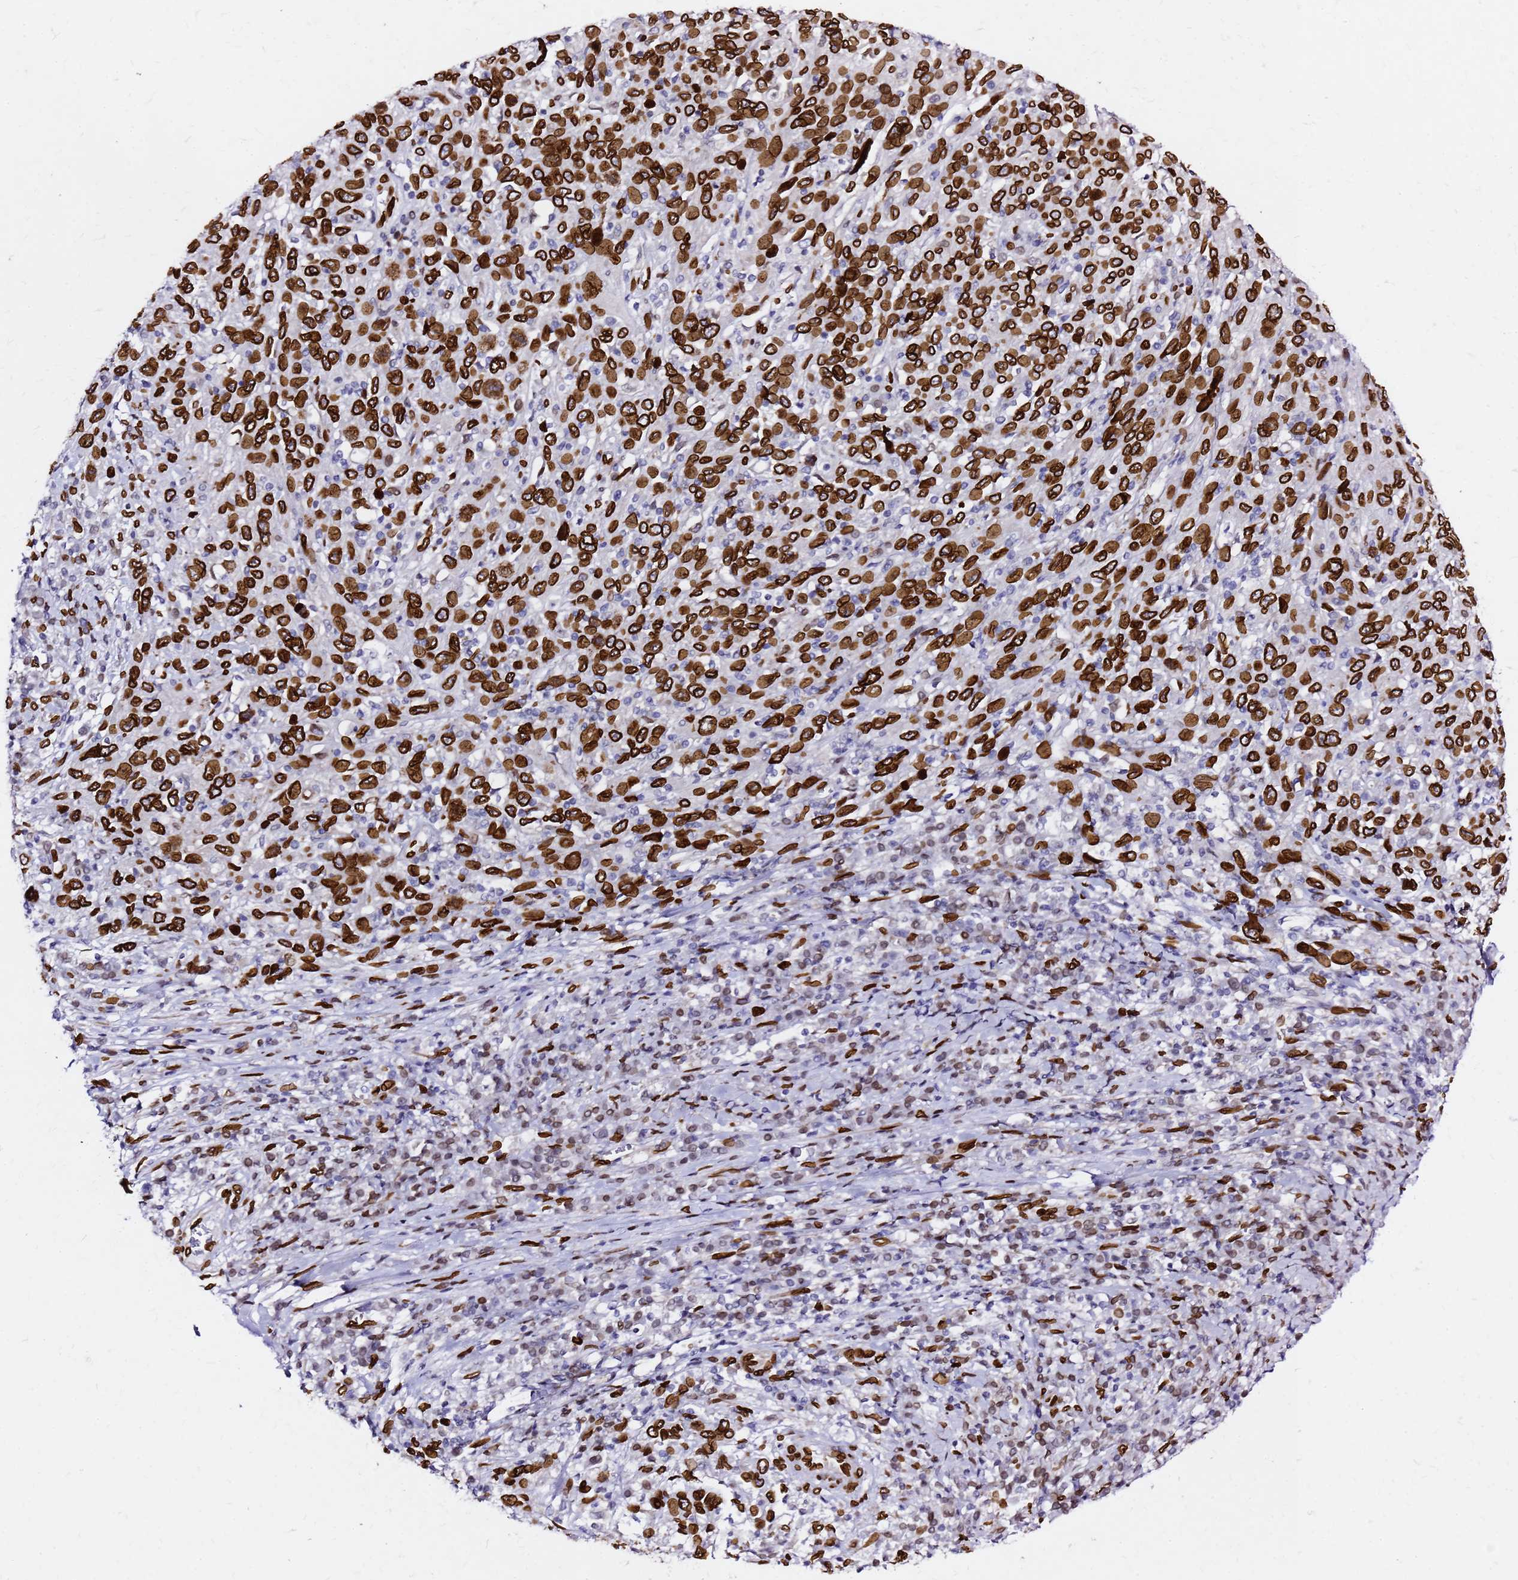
{"staining": {"intensity": "strong", "quantity": ">75%", "location": "cytoplasmic/membranous,nuclear"}, "tissue": "cervical cancer", "cell_type": "Tumor cells", "image_type": "cancer", "snomed": [{"axis": "morphology", "description": "Squamous cell carcinoma, NOS"}, {"axis": "topography", "description": "Cervix"}], "caption": "This is a micrograph of immunohistochemistry (IHC) staining of cervical cancer, which shows strong positivity in the cytoplasmic/membranous and nuclear of tumor cells.", "gene": "C6orf141", "patient": {"sex": "female", "age": 46}}